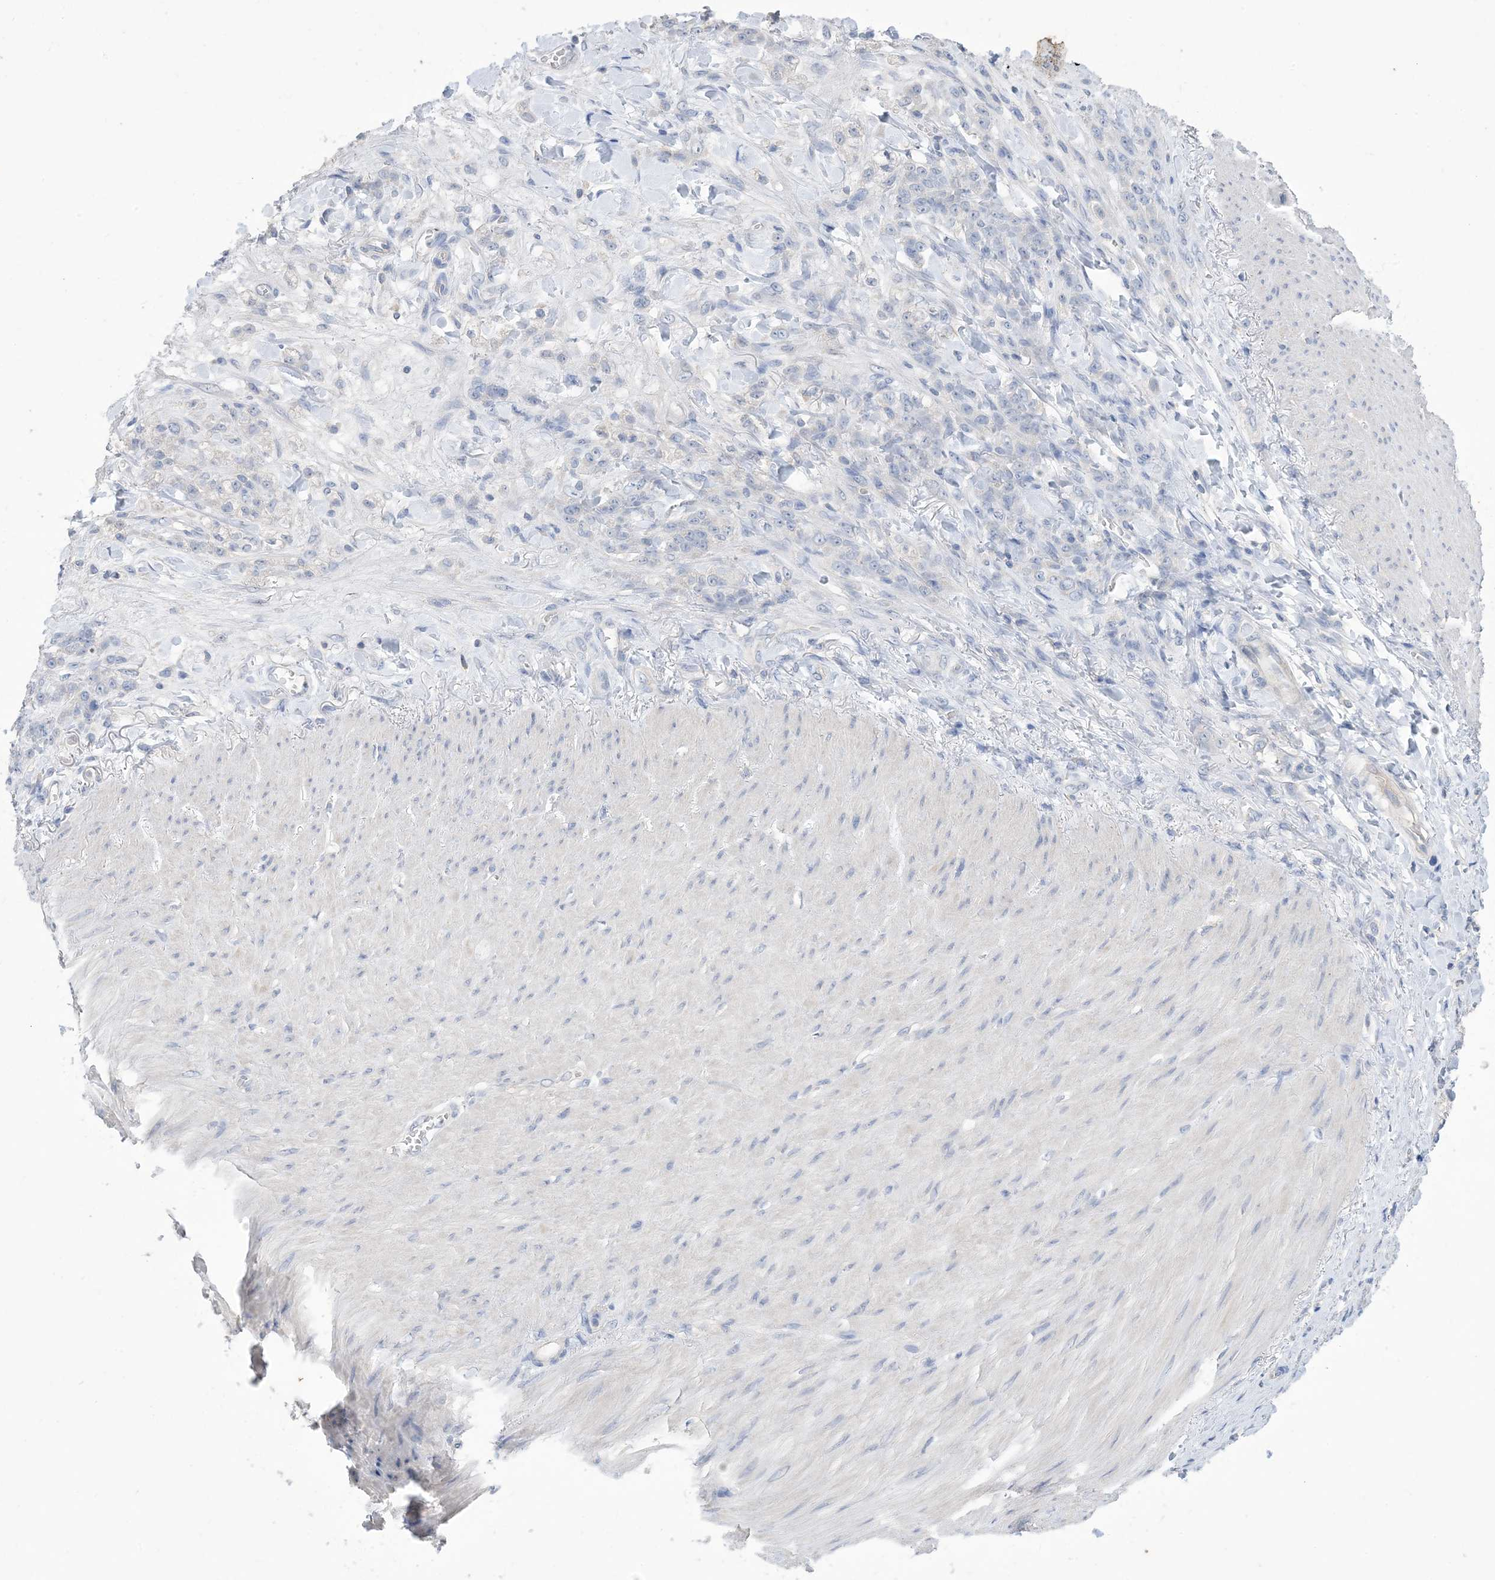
{"staining": {"intensity": "negative", "quantity": "none", "location": "none"}, "tissue": "stomach cancer", "cell_type": "Tumor cells", "image_type": "cancer", "snomed": [{"axis": "morphology", "description": "Normal tissue, NOS"}, {"axis": "morphology", "description": "Adenocarcinoma, NOS"}, {"axis": "topography", "description": "Stomach"}], "caption": "Immunohistochemistry (IHC) micrograph of neoplastic tissue: human stomach cancer stained with DAB (3,3'-diaminobenzidine) demonstrates no significant protein staining in tumor cells.", "gene": "KPRP", "patient": {"sex": "male", "age": 82}}